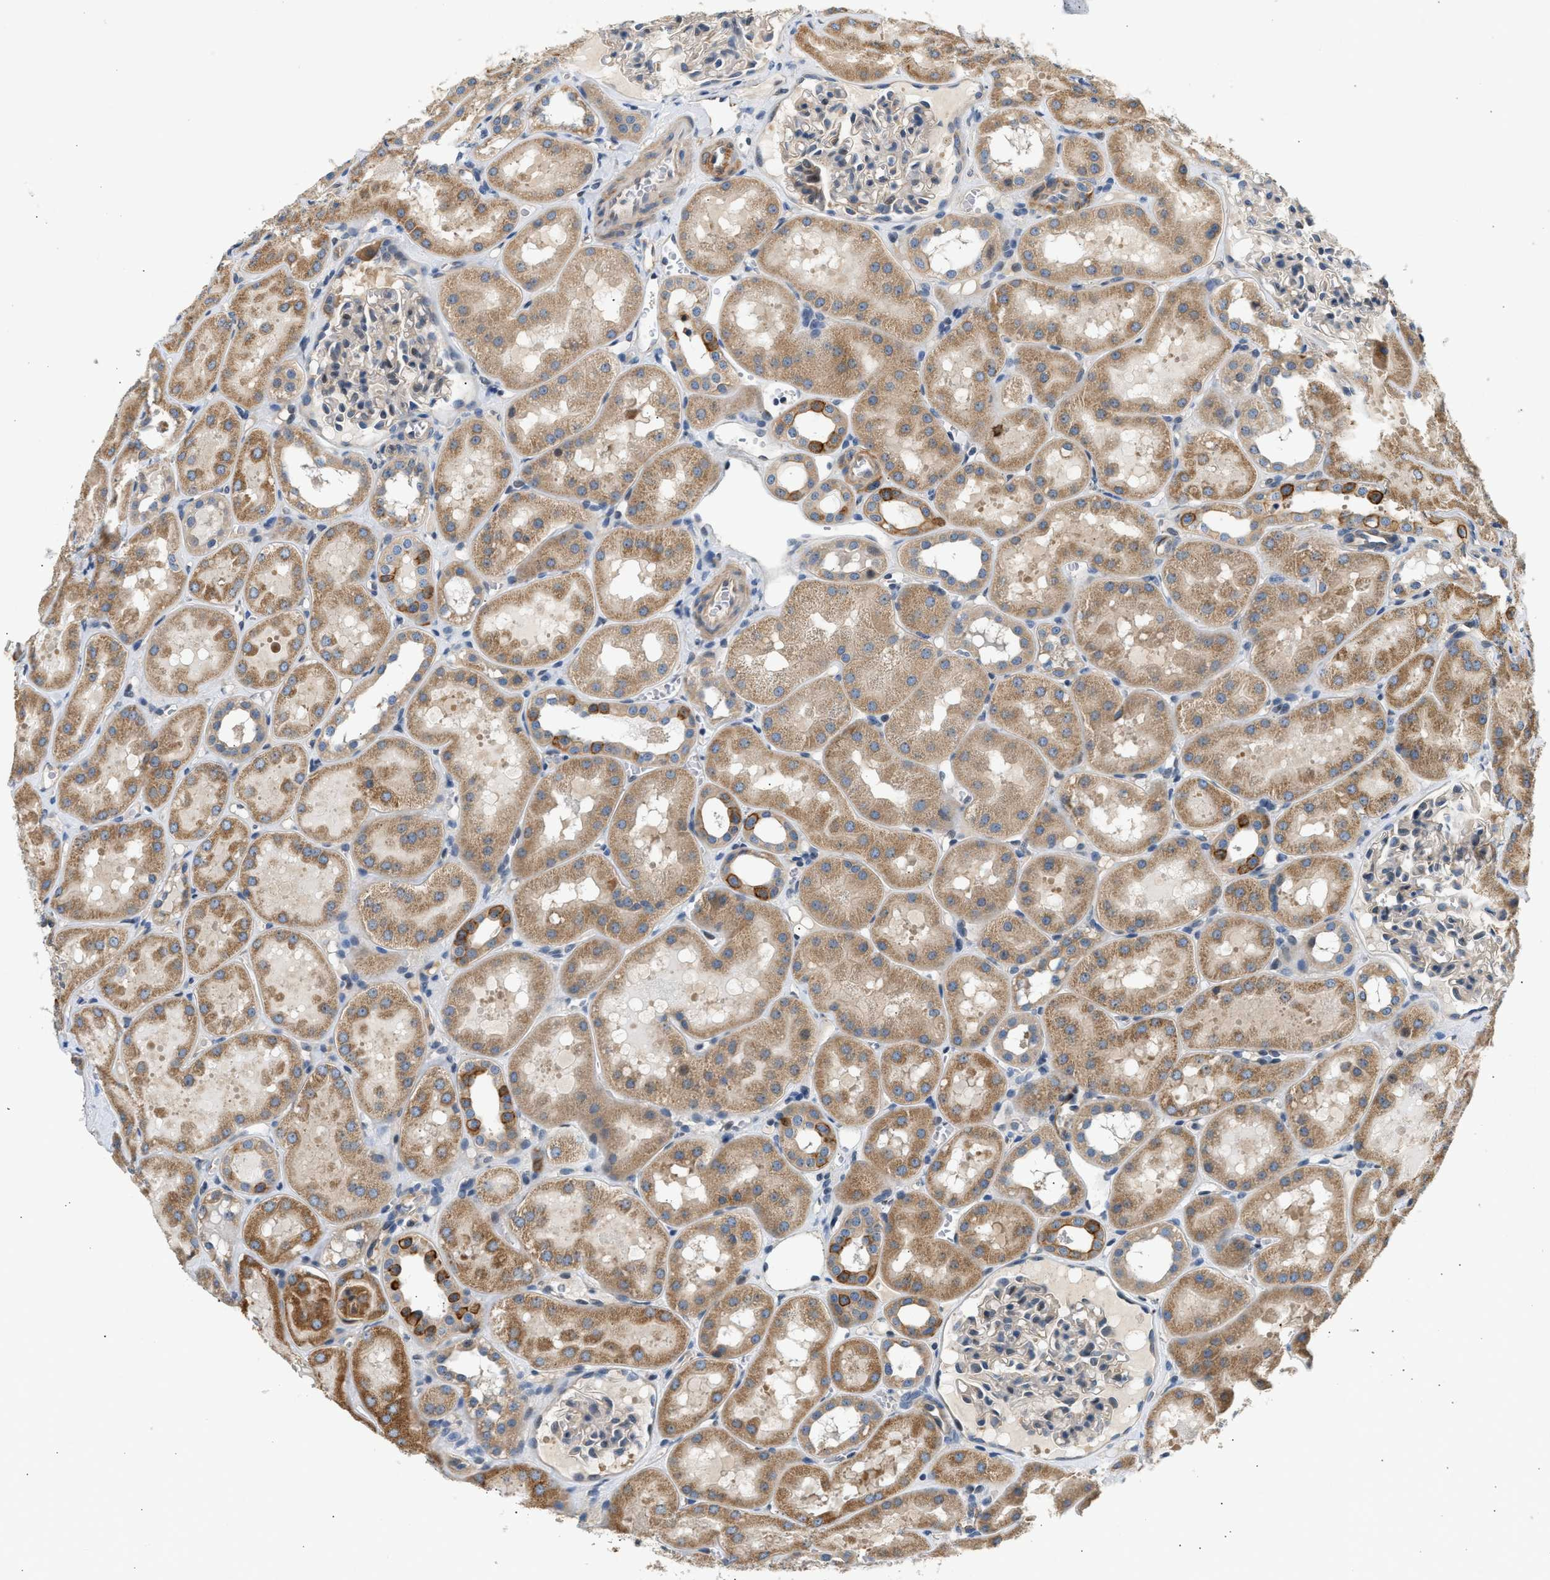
{"staining": {"intensity": "weak", "quantity": "25%-75%", "location": "cytoplasmic/membranous"}, "tissue": "kidney", "cell_type": "Cells in glomeruli", "image_type": "normal", "snomed": [{"axis": "morphology", "description": "Normal tissue, NOS"}, {"axis": "topography", "description": "Kidney"}, {"axis": "topography", "description": "Urinary bladder"}], "caption": "IHC of benign human kidney shows low levels of weak cytoplasmic/membranous expression in approximately 25%-75% of cells in glomeruli.", "gene": "WDR31", "patient": {"sex": "male", "age": 16}}